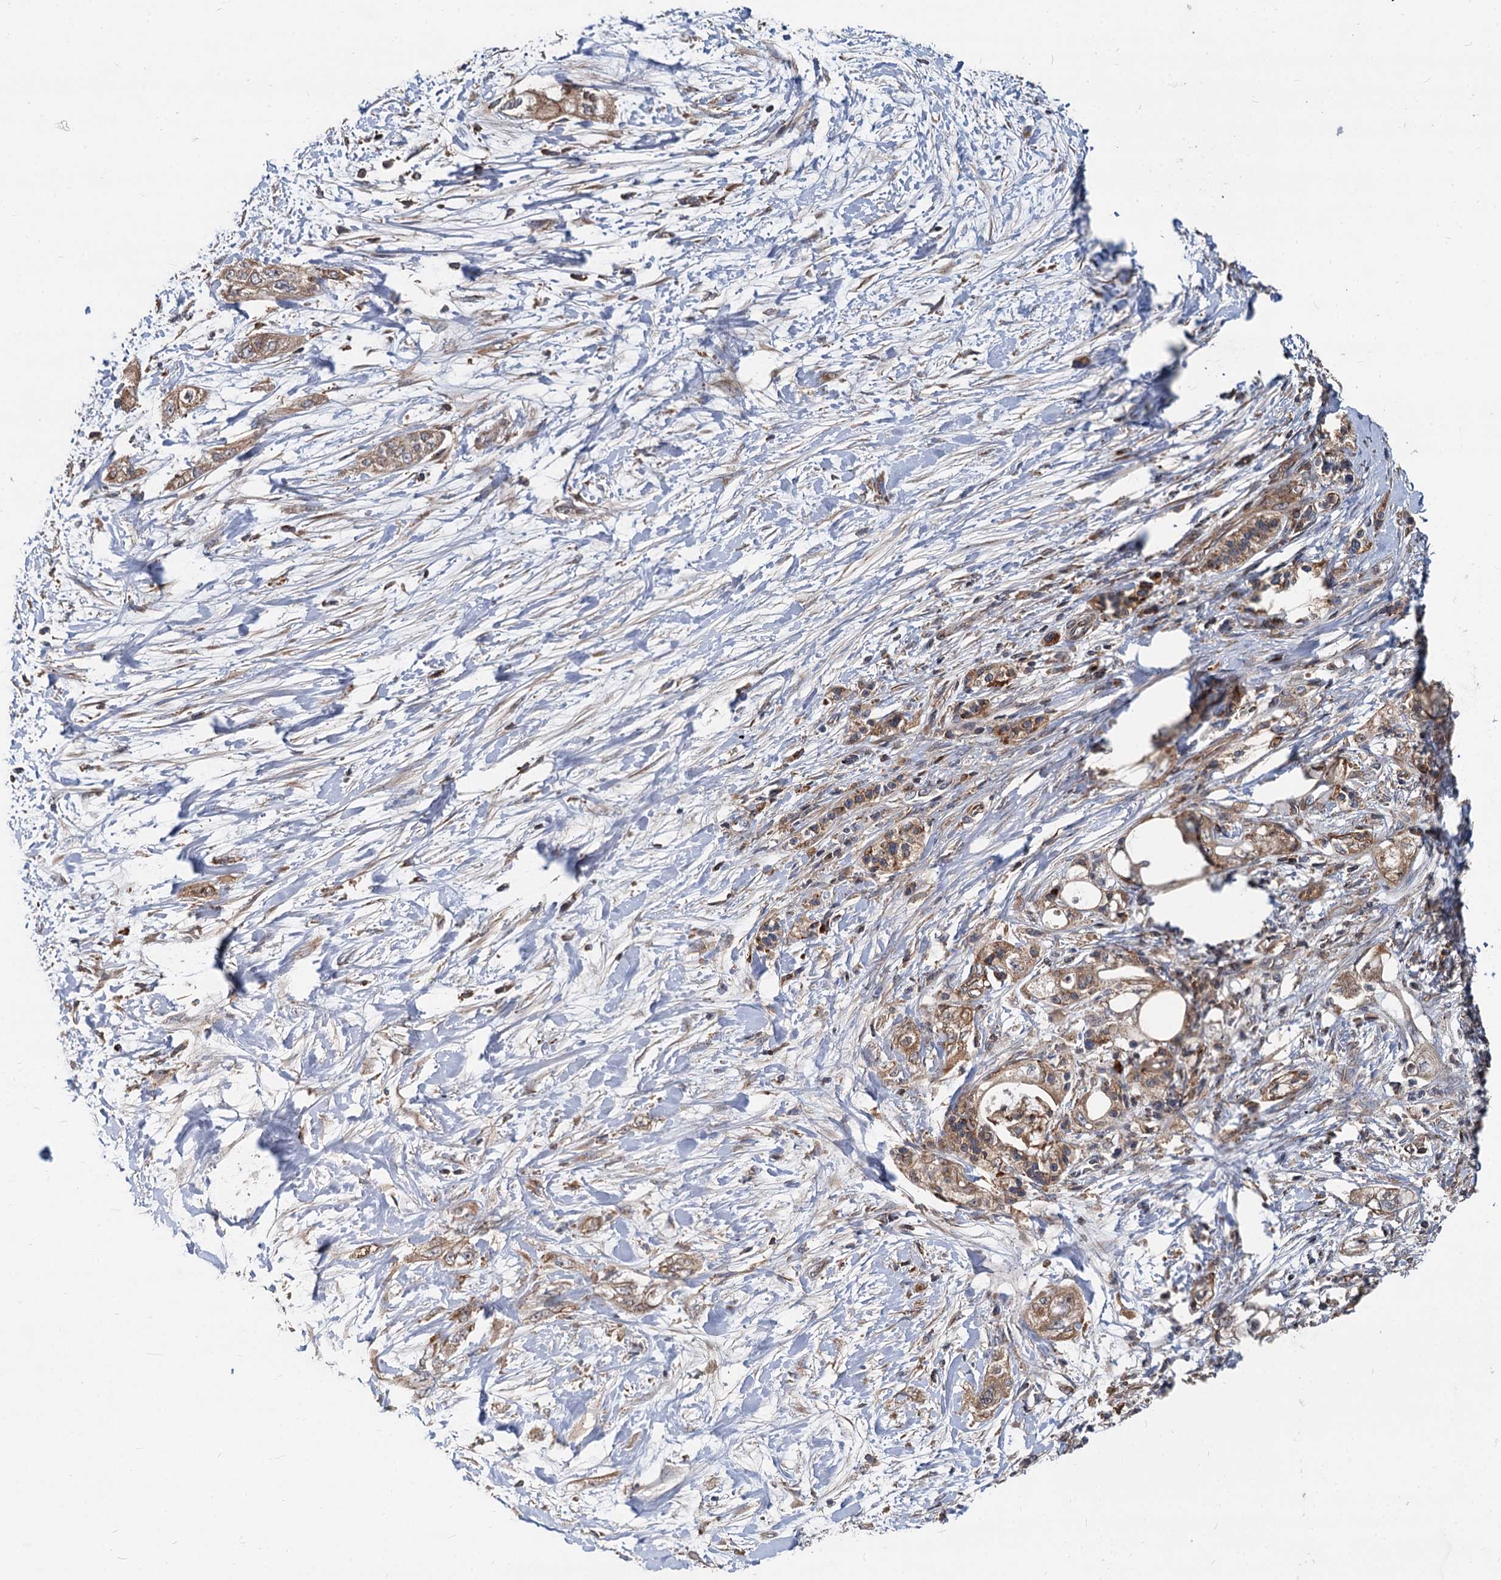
{"staining": {"intensity": "moderate", "quantity": ">75%", "location": "cytoplasmic/membranous"}, "tissue": "pancreatic cancer", "cell_type": "Tumor cells", "image_type": "cancer", "snomed": [{"axis": "morphology", "description": "Adenocarcinoma, NOS"}, {"axis": "topography", "description": "Pancreas"}], "caption": "Protein staining of pancreatic cancer tissue displays moderate cytoplasmic/membranous staining in about >75% of tumor cells.", "gene": "STIM1", "patient": {"sex": "male", "age": 70}}